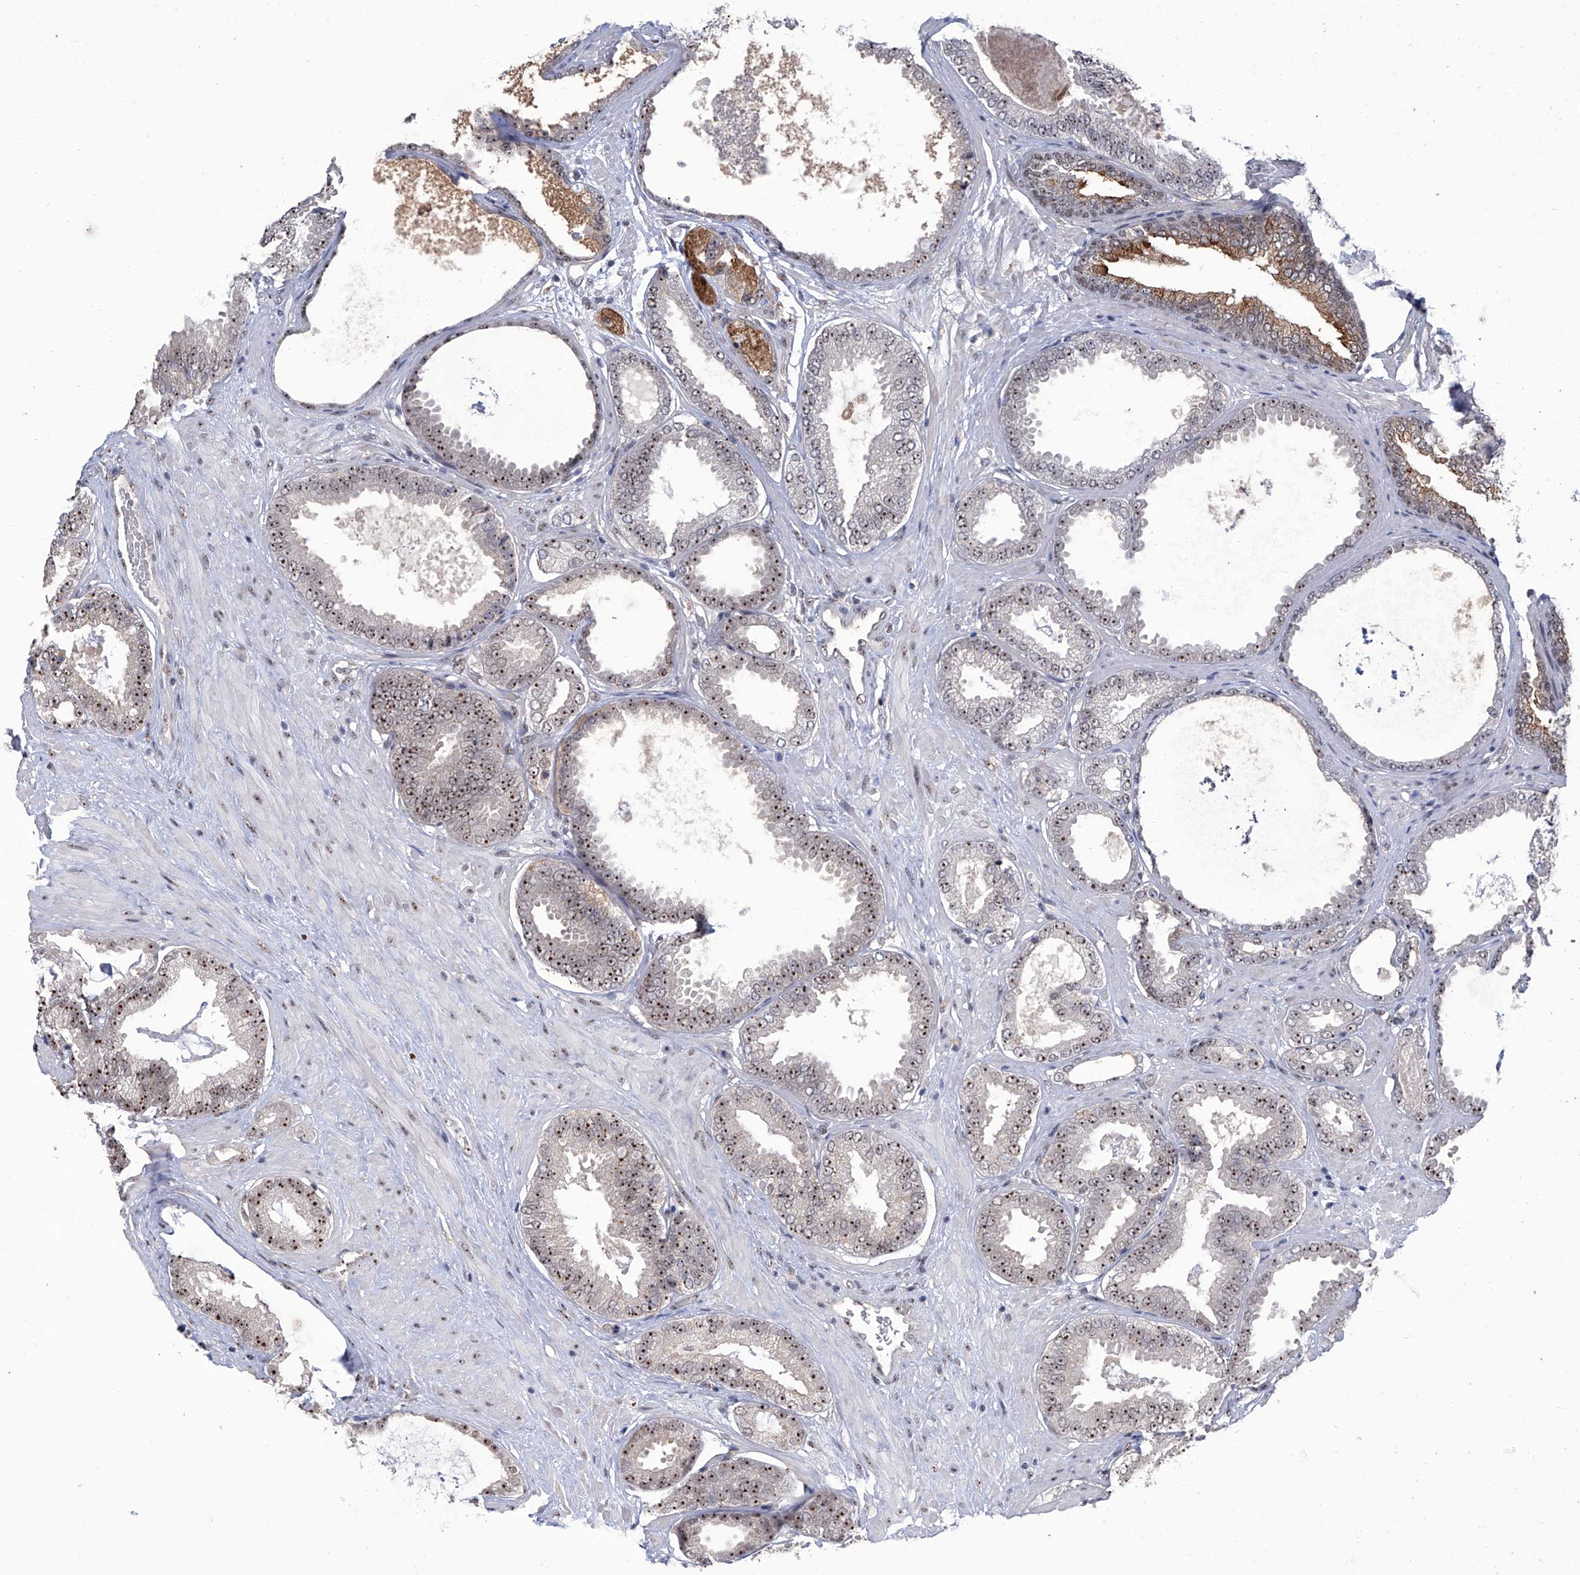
{"staining": {"intensity": "moderate", "quantity": ">75%", "location": "cytoplasmic/membranous"}, "tissue": "prostate cancer", "cell_type": "Tumor cells", "image_type": "cancer", "snomed": [{"axis": "morphology", "description": "Adenocarcinoma, Low grade"}, {"axis": "topography", "description": "Prostate"}], "caption": "A brown stain highlights moderate cytoplasmic/membranous expression of a protein in human low-grade adenocarcinoma (prostate) tumor cells.", "gene": "CMTR1", "patient": {"sex": "male", "age": 71}}